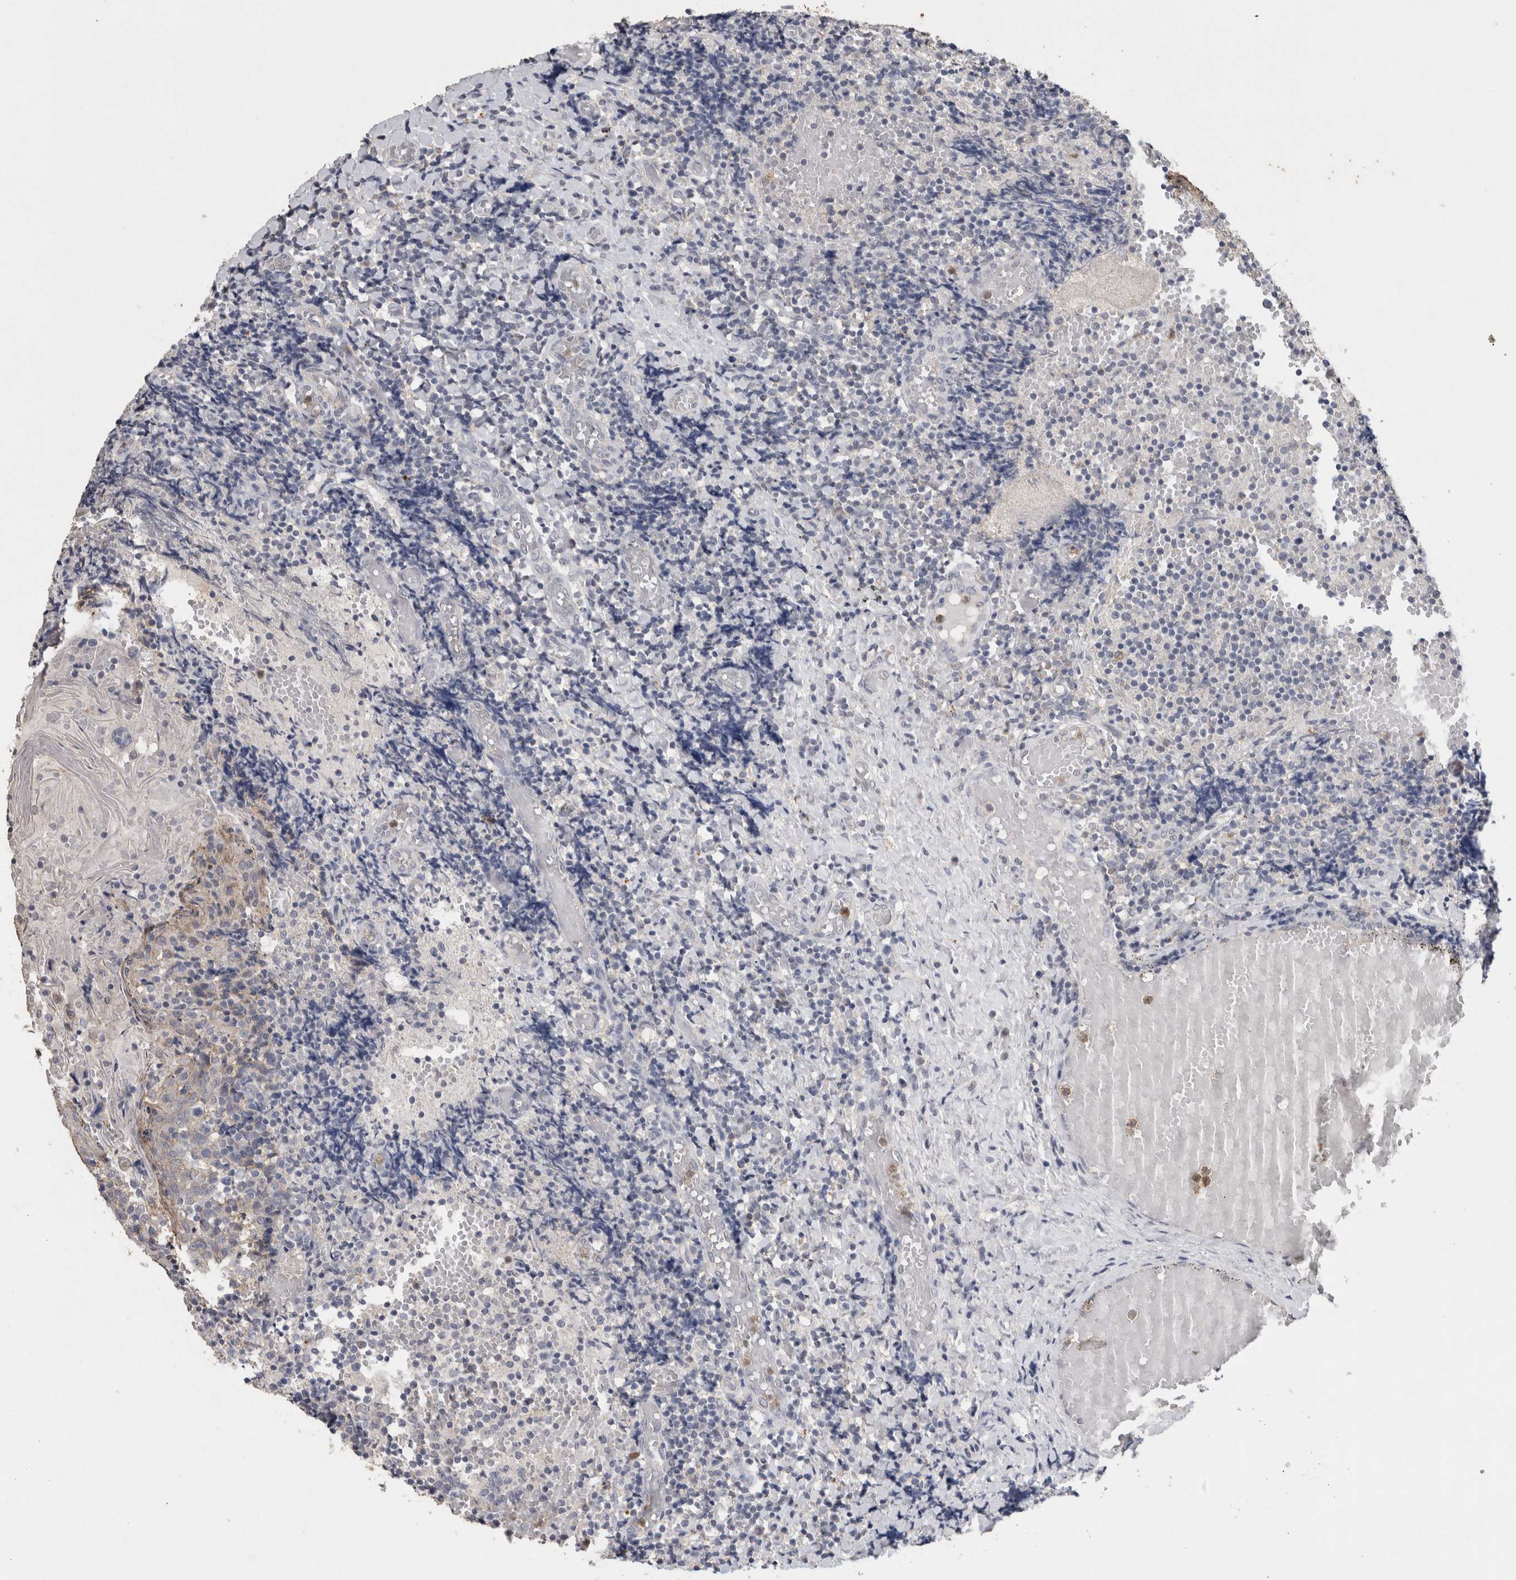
{"staining": {"intensity": "negative", "quantity": "none", "location": "none"}, "tissue": "tonsil", "cell_type": "Germinal center cells", "image_type": "normal", "snomed": [{"axis": "morphology", "description": "Normal tissue, NOS"}, {"axis": "topography", "description": "Tonsil"}], "caption": "High magnification brightfield microscopy of unremarkable tonsil stained with DAB (3,3'-diaminobenzidine) (brown) and counterstained with hematoxylin (blue): germinal center cells show no significant expression. (Brightfield microscopy of DAB immunohistochemistry (IHC) at high magnification).", "gene": "CNTFR", "patient": {"sex": "female", "age": 19}}